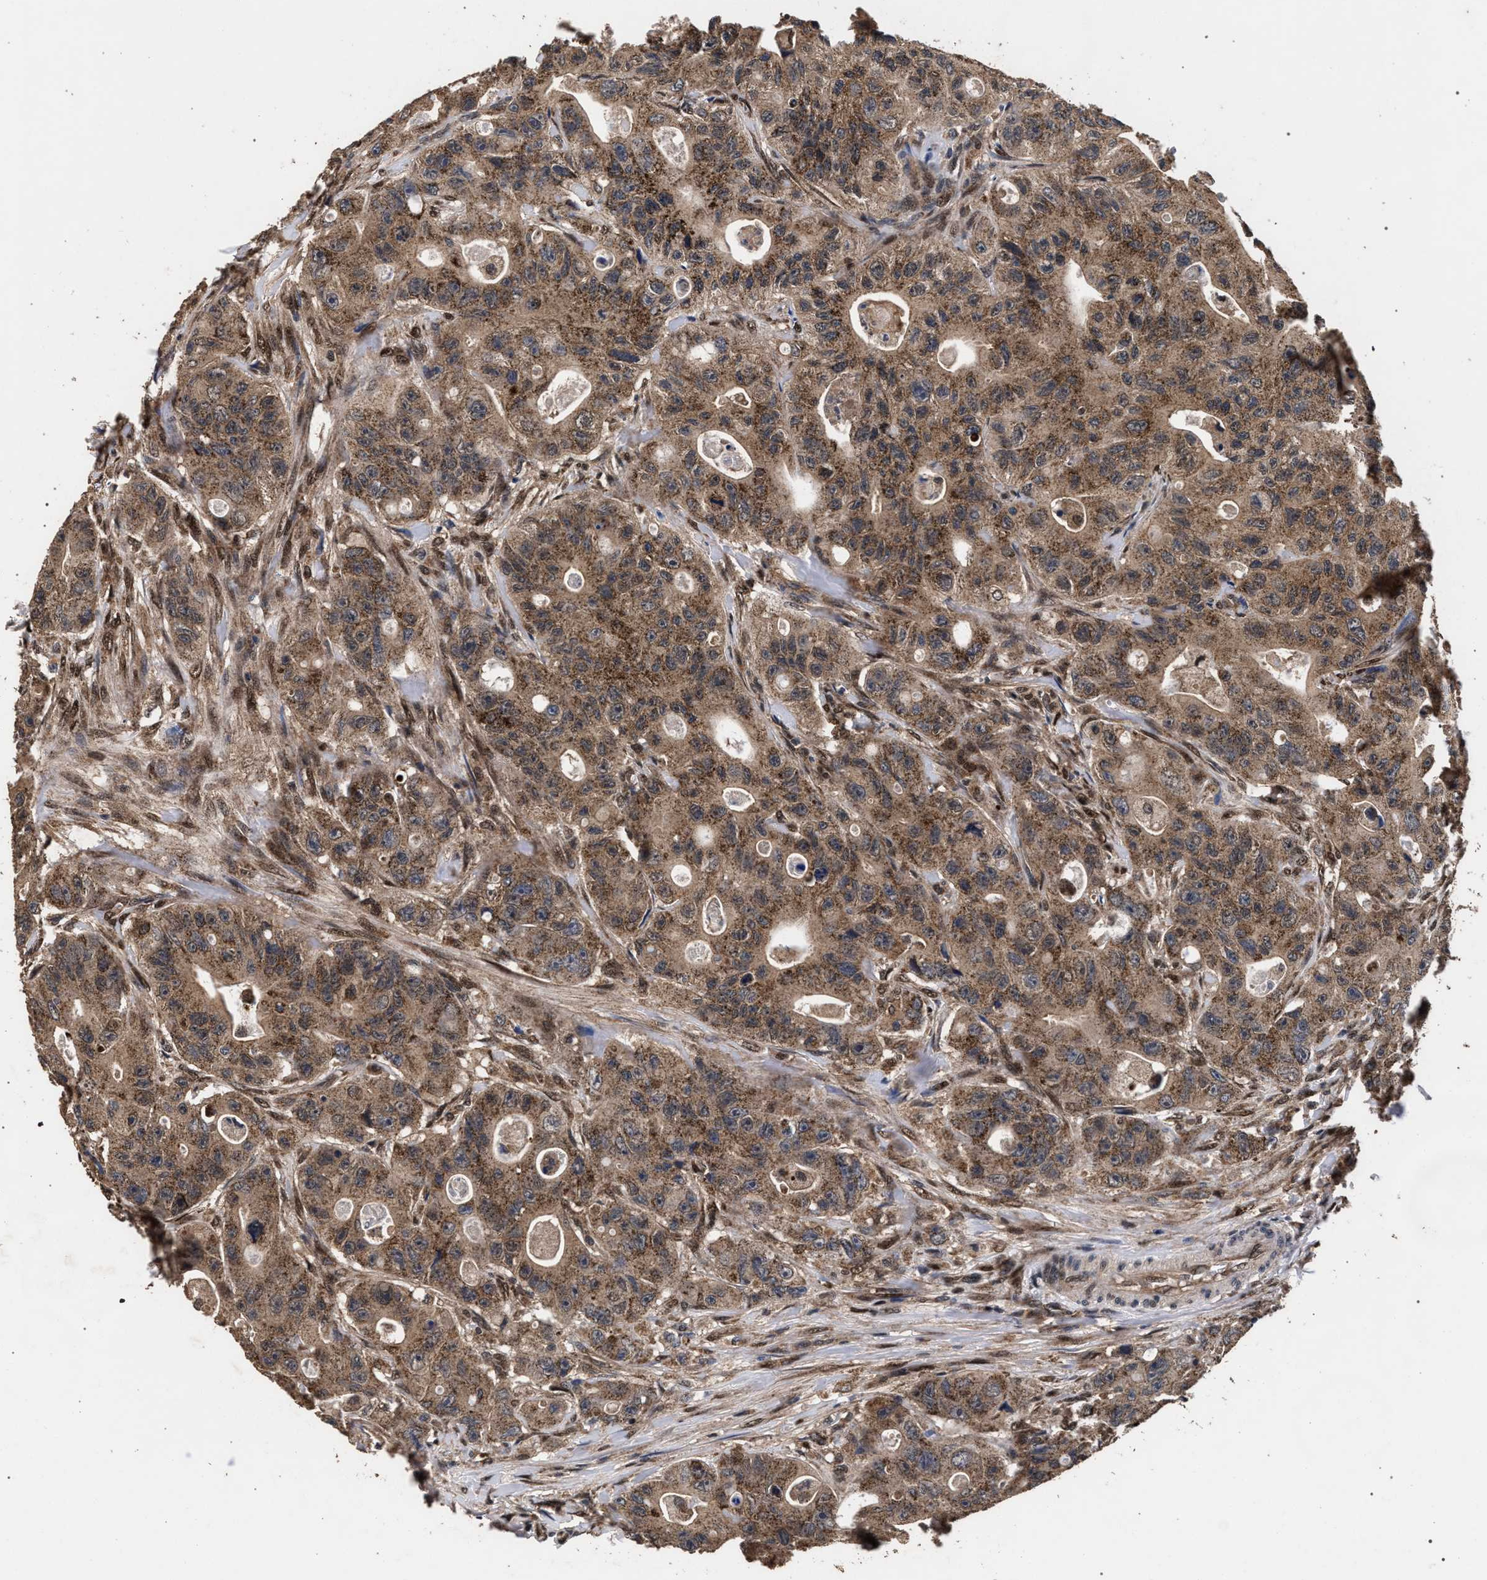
{"staining": {"intensity": "moderate", "quantity": ">75%", "location": "cytoplasmic/membranous"}, "tissue": "colorectal cancer", "cell_type": "Tumor cells", "image_type": "cancer", "snomed": [{"axis": "morphology", "description": "Adenocarcinoma, NOS"}, {"axis": "topography", "description": "Colon"}], "caption": "A brown stain labels moderate cytoplasmic/membranous staining of a protein in human adenocarcinoma (colorectal) tumor cells.", "gene": "ACOX1", "patient": {"sex": "female", "age": 46}}